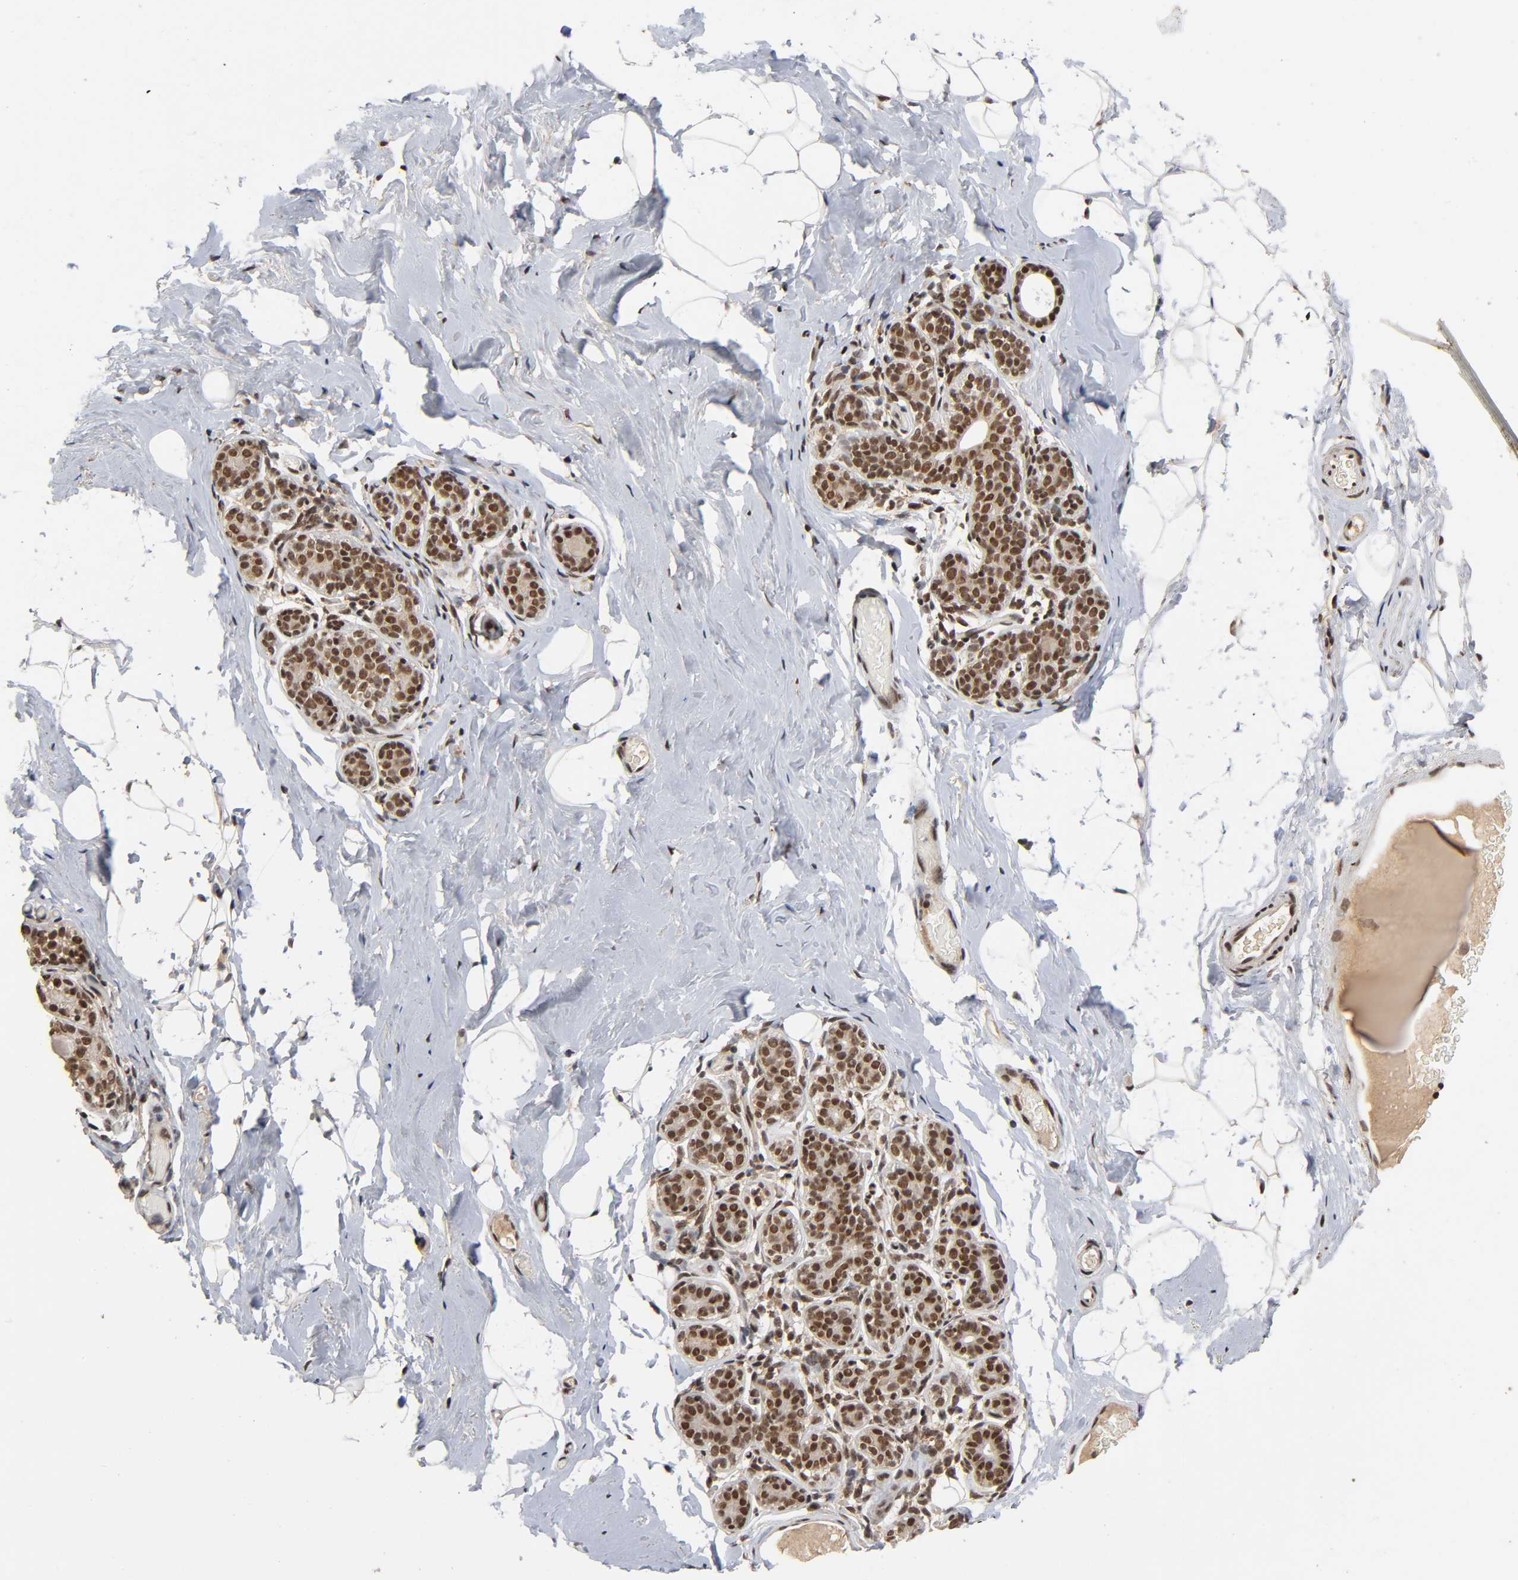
{"staining": {"intensity": "strong", "quantity": ">75%", "location": "nuclear"}, "tissue": "breast", "cell_type": "Adipocytes", "image_type": "normal", "snomed": [{"axis": "morphology", "description": "Normal tissue, NOS"}, {"axis": "topography", "description": "Breast"}, {"axis": "topography", "description": "Soft tissue"}], "caption": "Breast stained for a protein reveals strong nuclear positivity in adipocytes. Using DAB (3,3'-diaminobenzidine) (brown) and hematoxylin (blue) stains, captured at high magnification using brightfield microscopy.", "gene": "ZNF384", "patient": {"sex": "female", "age": 75}}